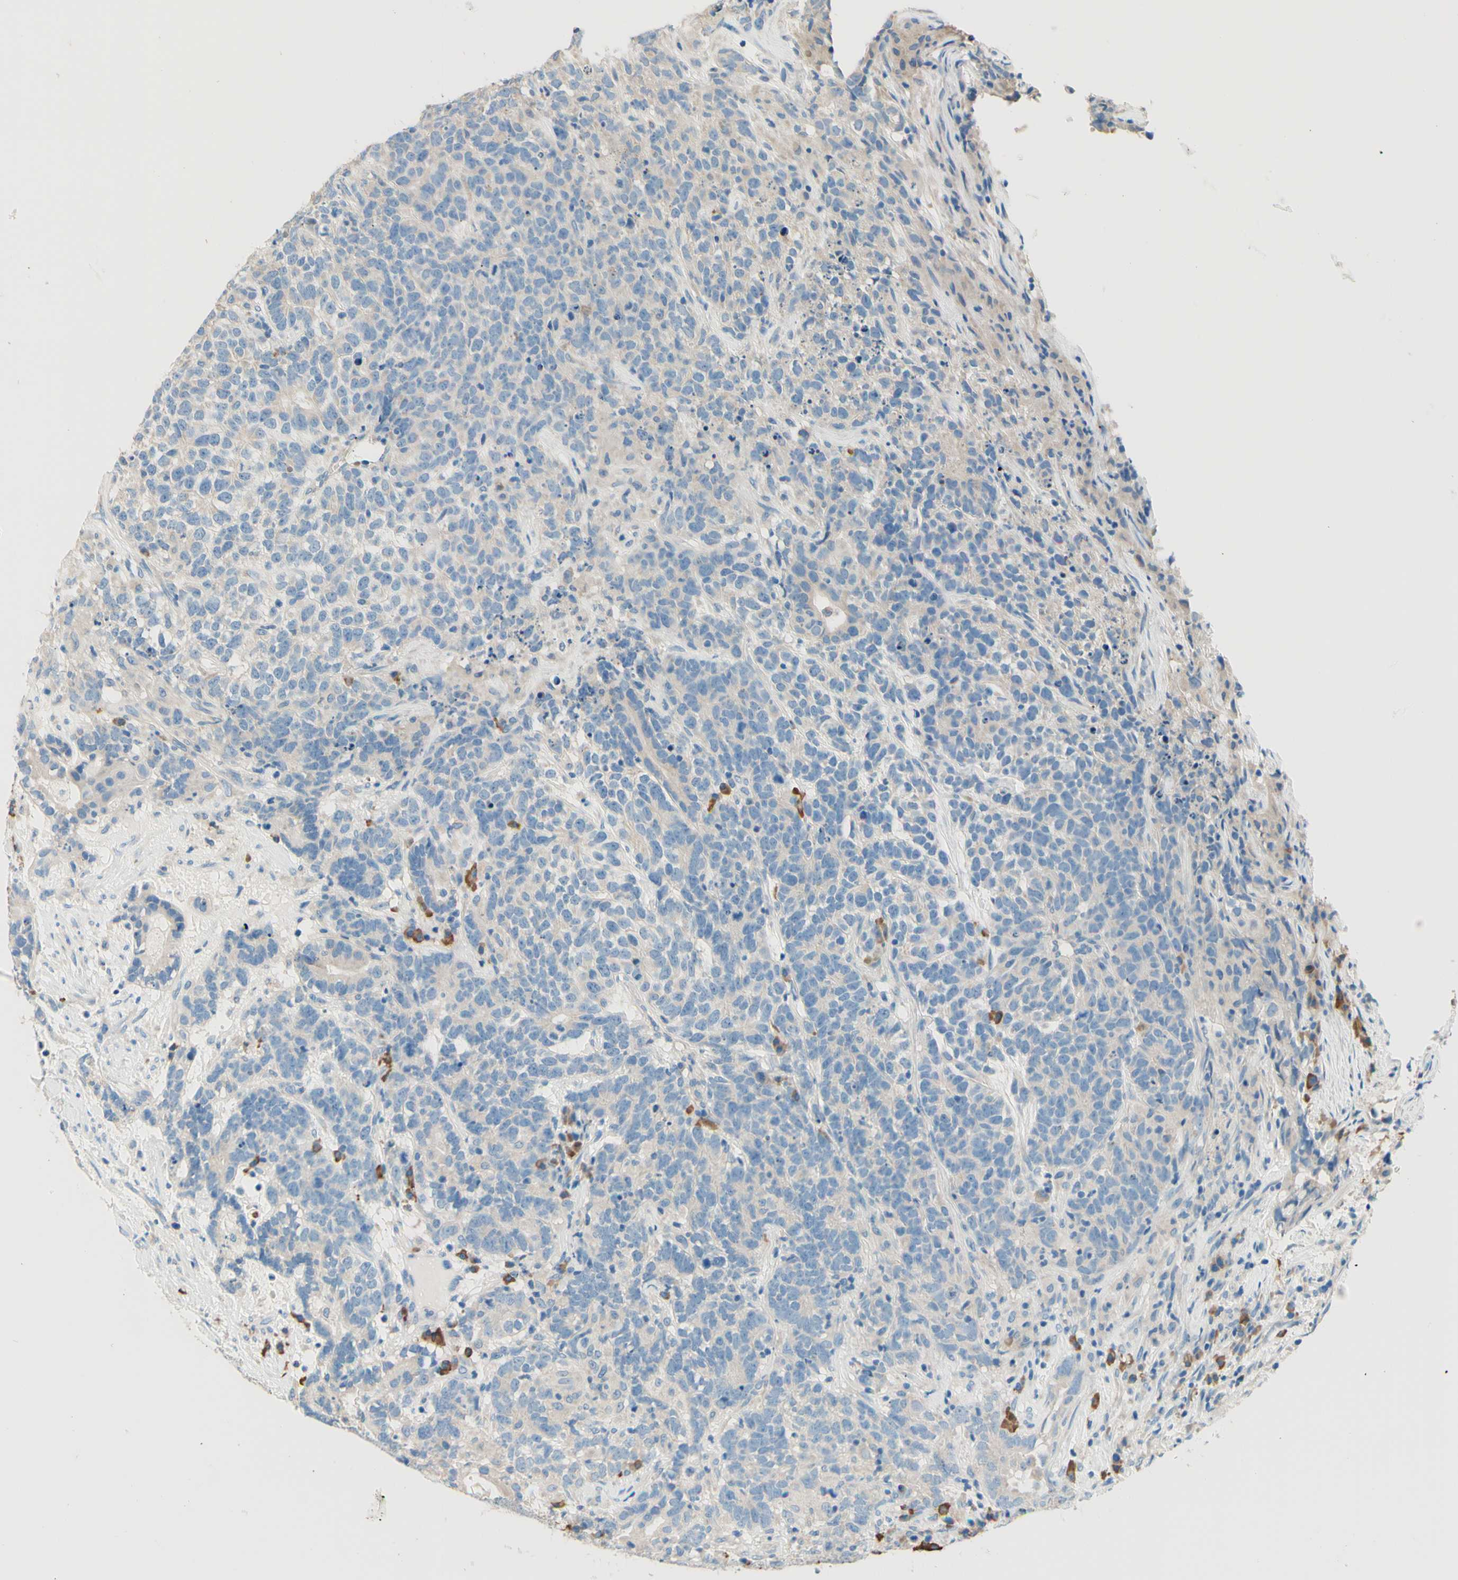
{"staining": {"intensity": "negative", "quantity": "none", "location": "none"}, "tissue": "testis cancer", "cell_type": "Tumor cells", "image_type": "cancer", "snomed": [{"axis": "morphology", "description": "Carcinoma, Embryonal, NOS"}, {"axis": "topography", "description": "Testis"}], "caption": "The image displays no staining of tumor cells in embryonal carcinoma (testis). Nuclei are stained in blue.", "gene": "PASD1", "patient": {"sex": "male", "age": 26}}